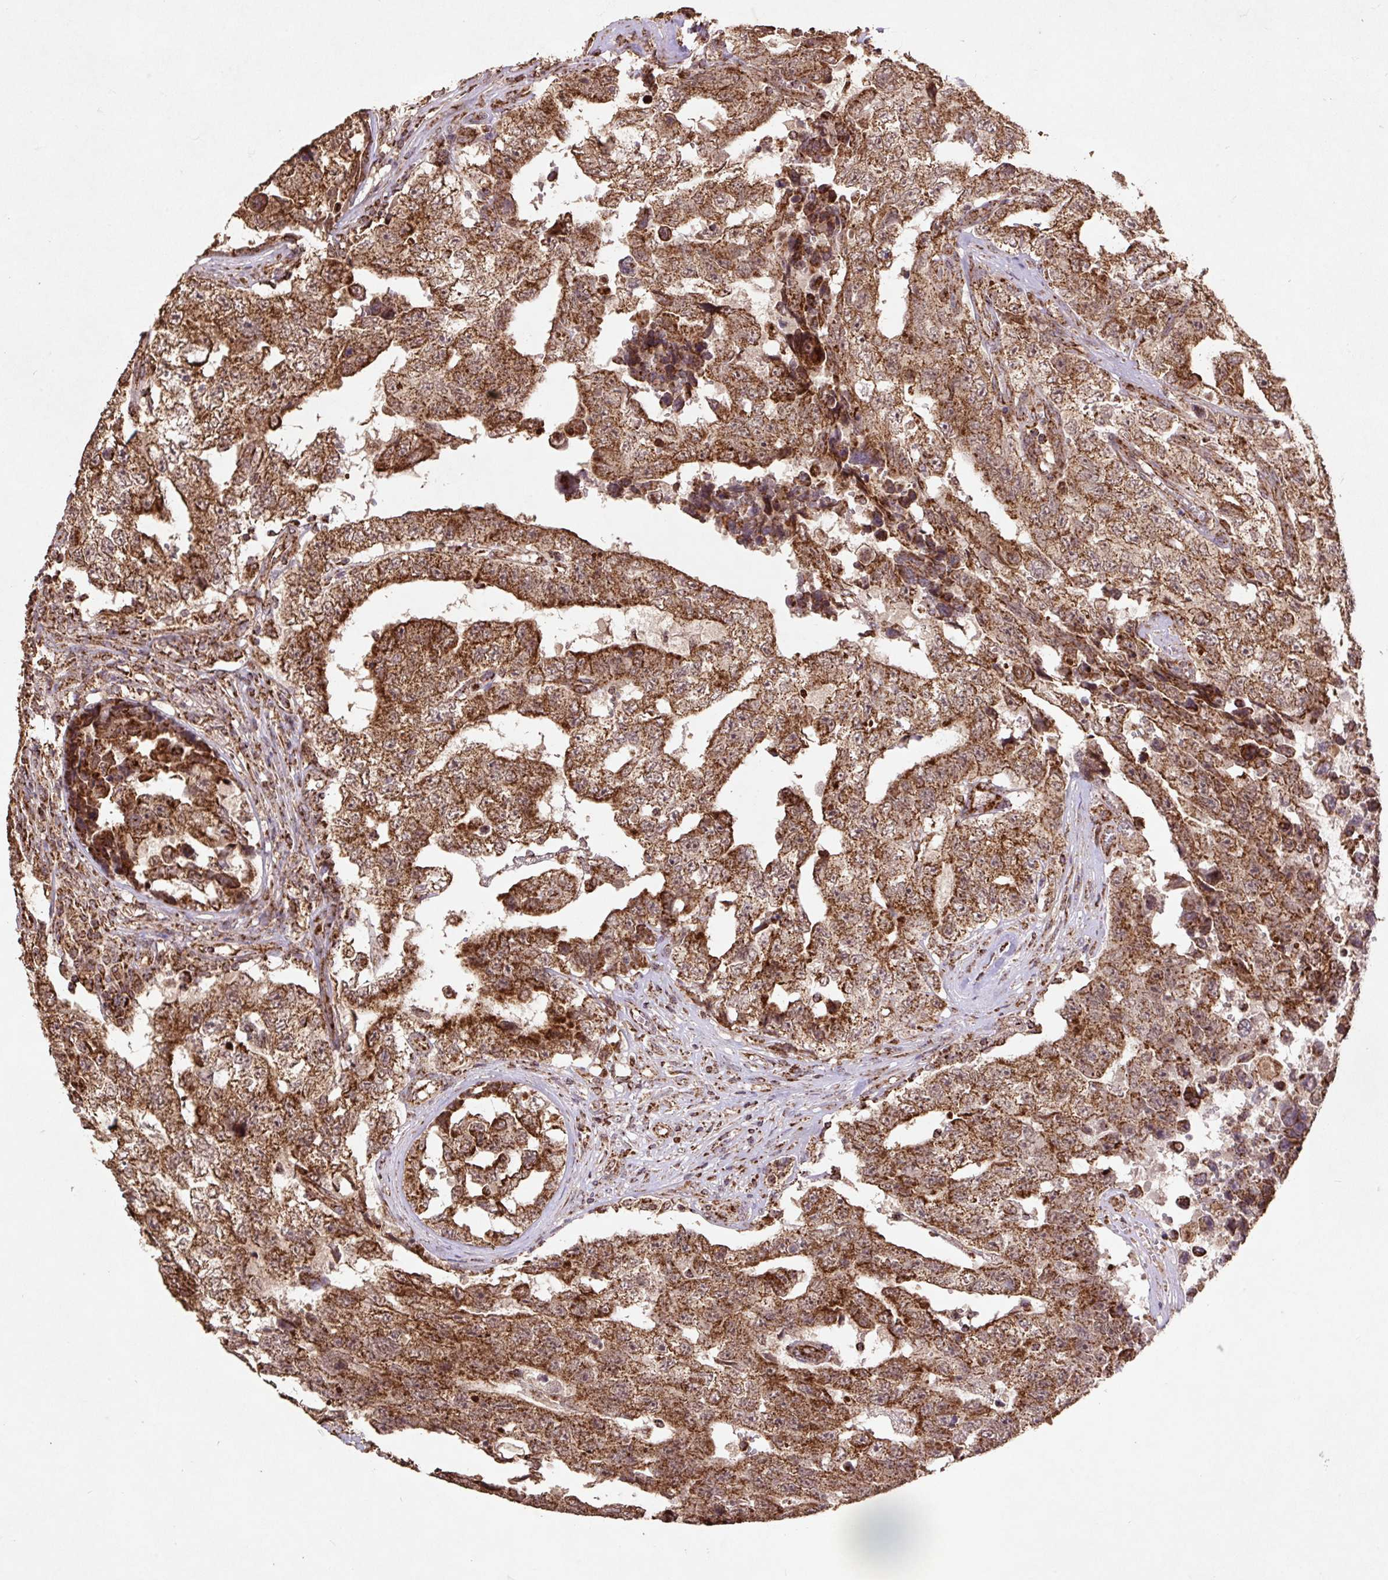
{"staining": {"intensity": "moderate", "quantity": ">75%", "location": "cytoplasmic/membranous"}, "tissue": "testis cancer", "cell_type": "Tumor cells", "image_type": "cancer", "snomed": [{"axis": "morphology", "description": "Normal tissue, NOS"}, {"axis": "morphology", "description": "Carcinoma, Embryonal, NOS"}, {"axis": "topography", "description": "Testis"}, {"axis": "topography", "description": "Epididymis"}], "caption": "Protein staining of embryonal carcinoma (testis) tissue reveals moderate cytoplasmic/membranous positivity in about >75% of tumor cells.", "gene": "ATP5F1A", "patient": {"sex": "male", "age": 25}}